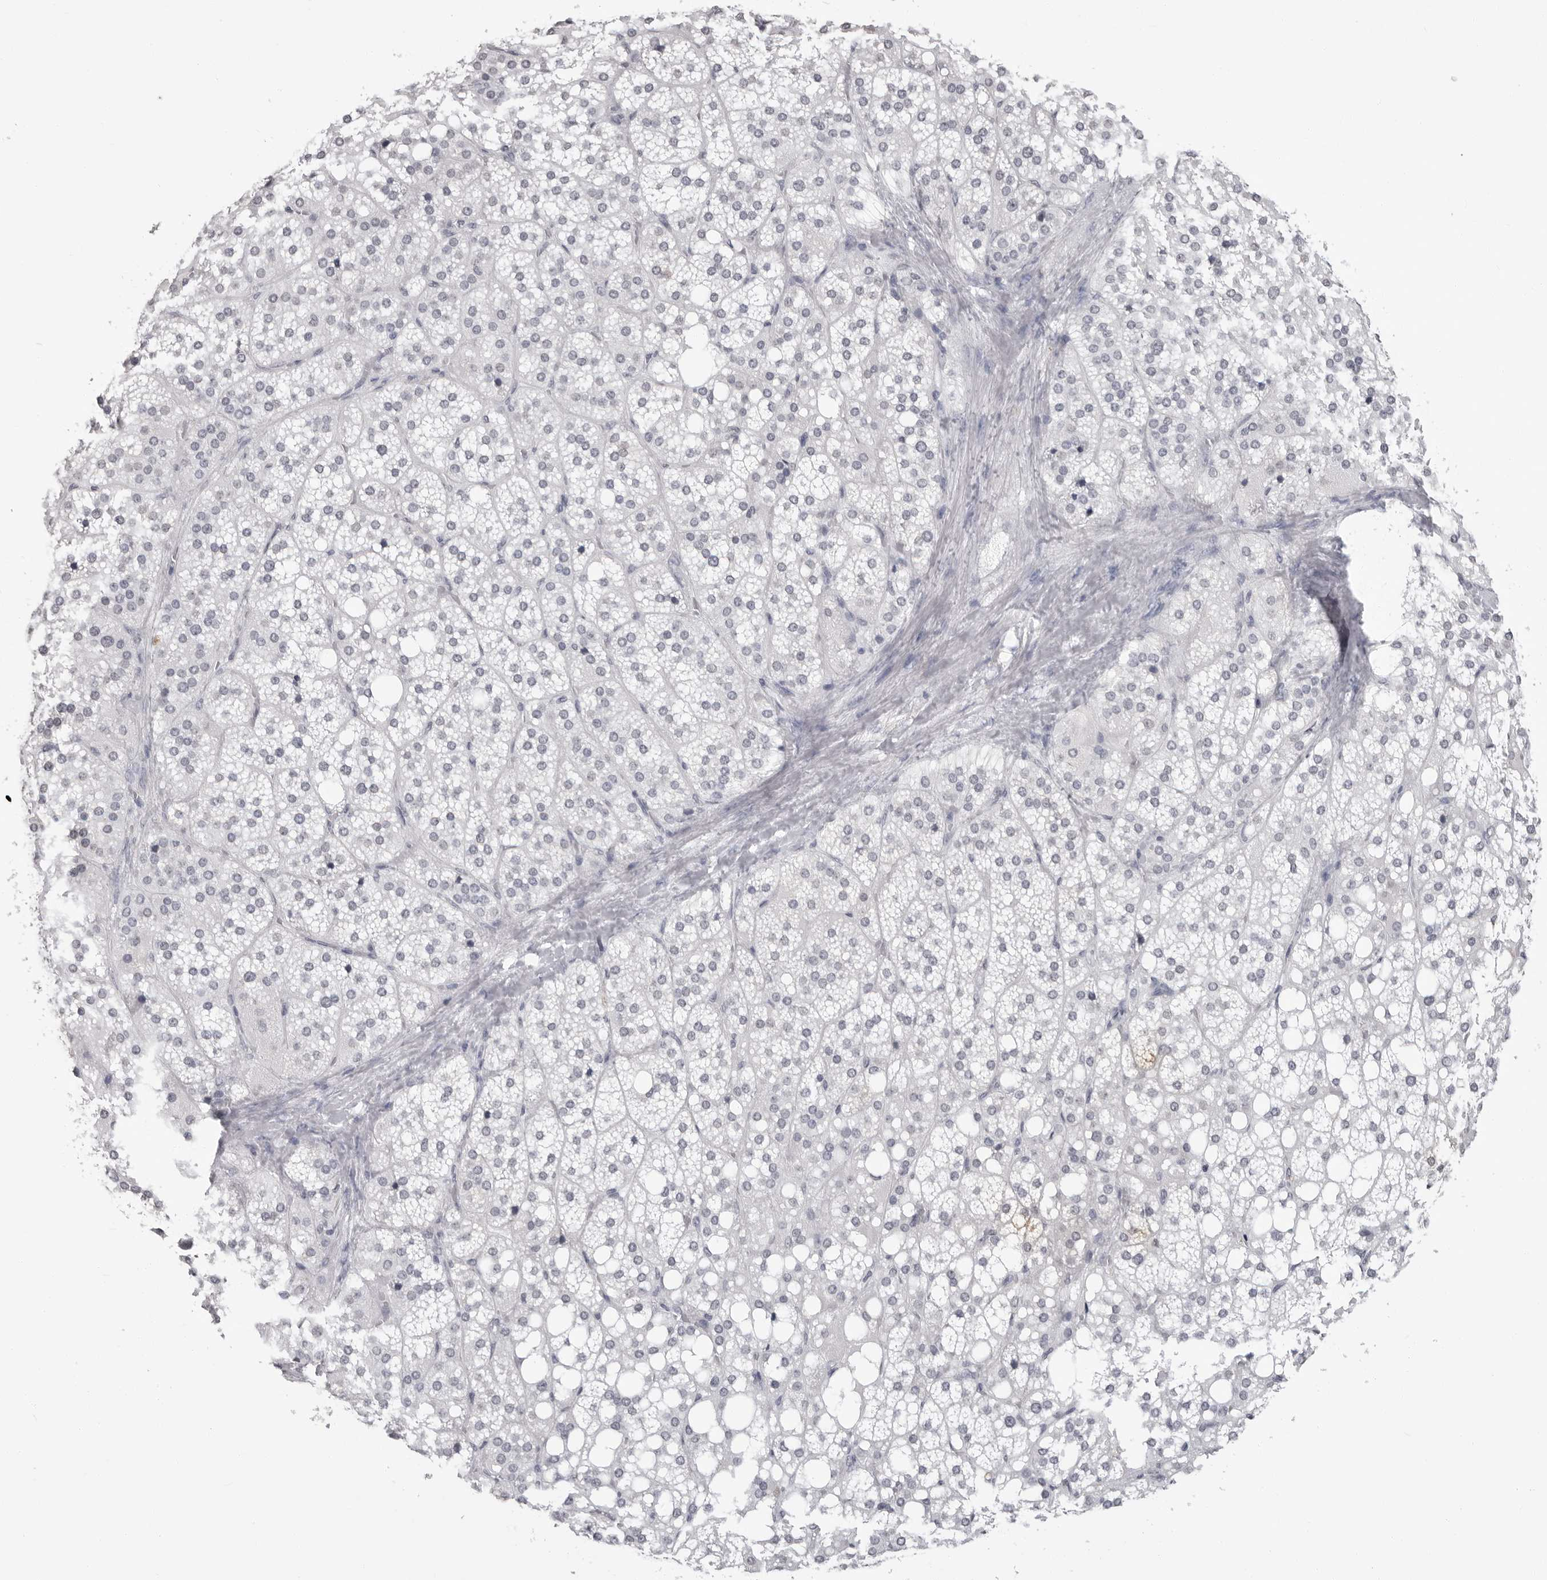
{"staining": {"intensity": "negative", "quantity": "none", "location": "none"}, "tissue": "adrenal gland", "cell_type": "Glandular cells", "image_type": "normal", "snomed": [{"axis": "morphology", "description": "Normal tissue, NOS"}, {"axis": "topography", "description": "Adrenal gland"}], "caption": "Adrenal gland stained for a protein using immunohistochemistry (IHC) demonstrates no staining glandular cells.", "gene": "HEPACAM", "patient": {"sex": "female", "age": 59}}